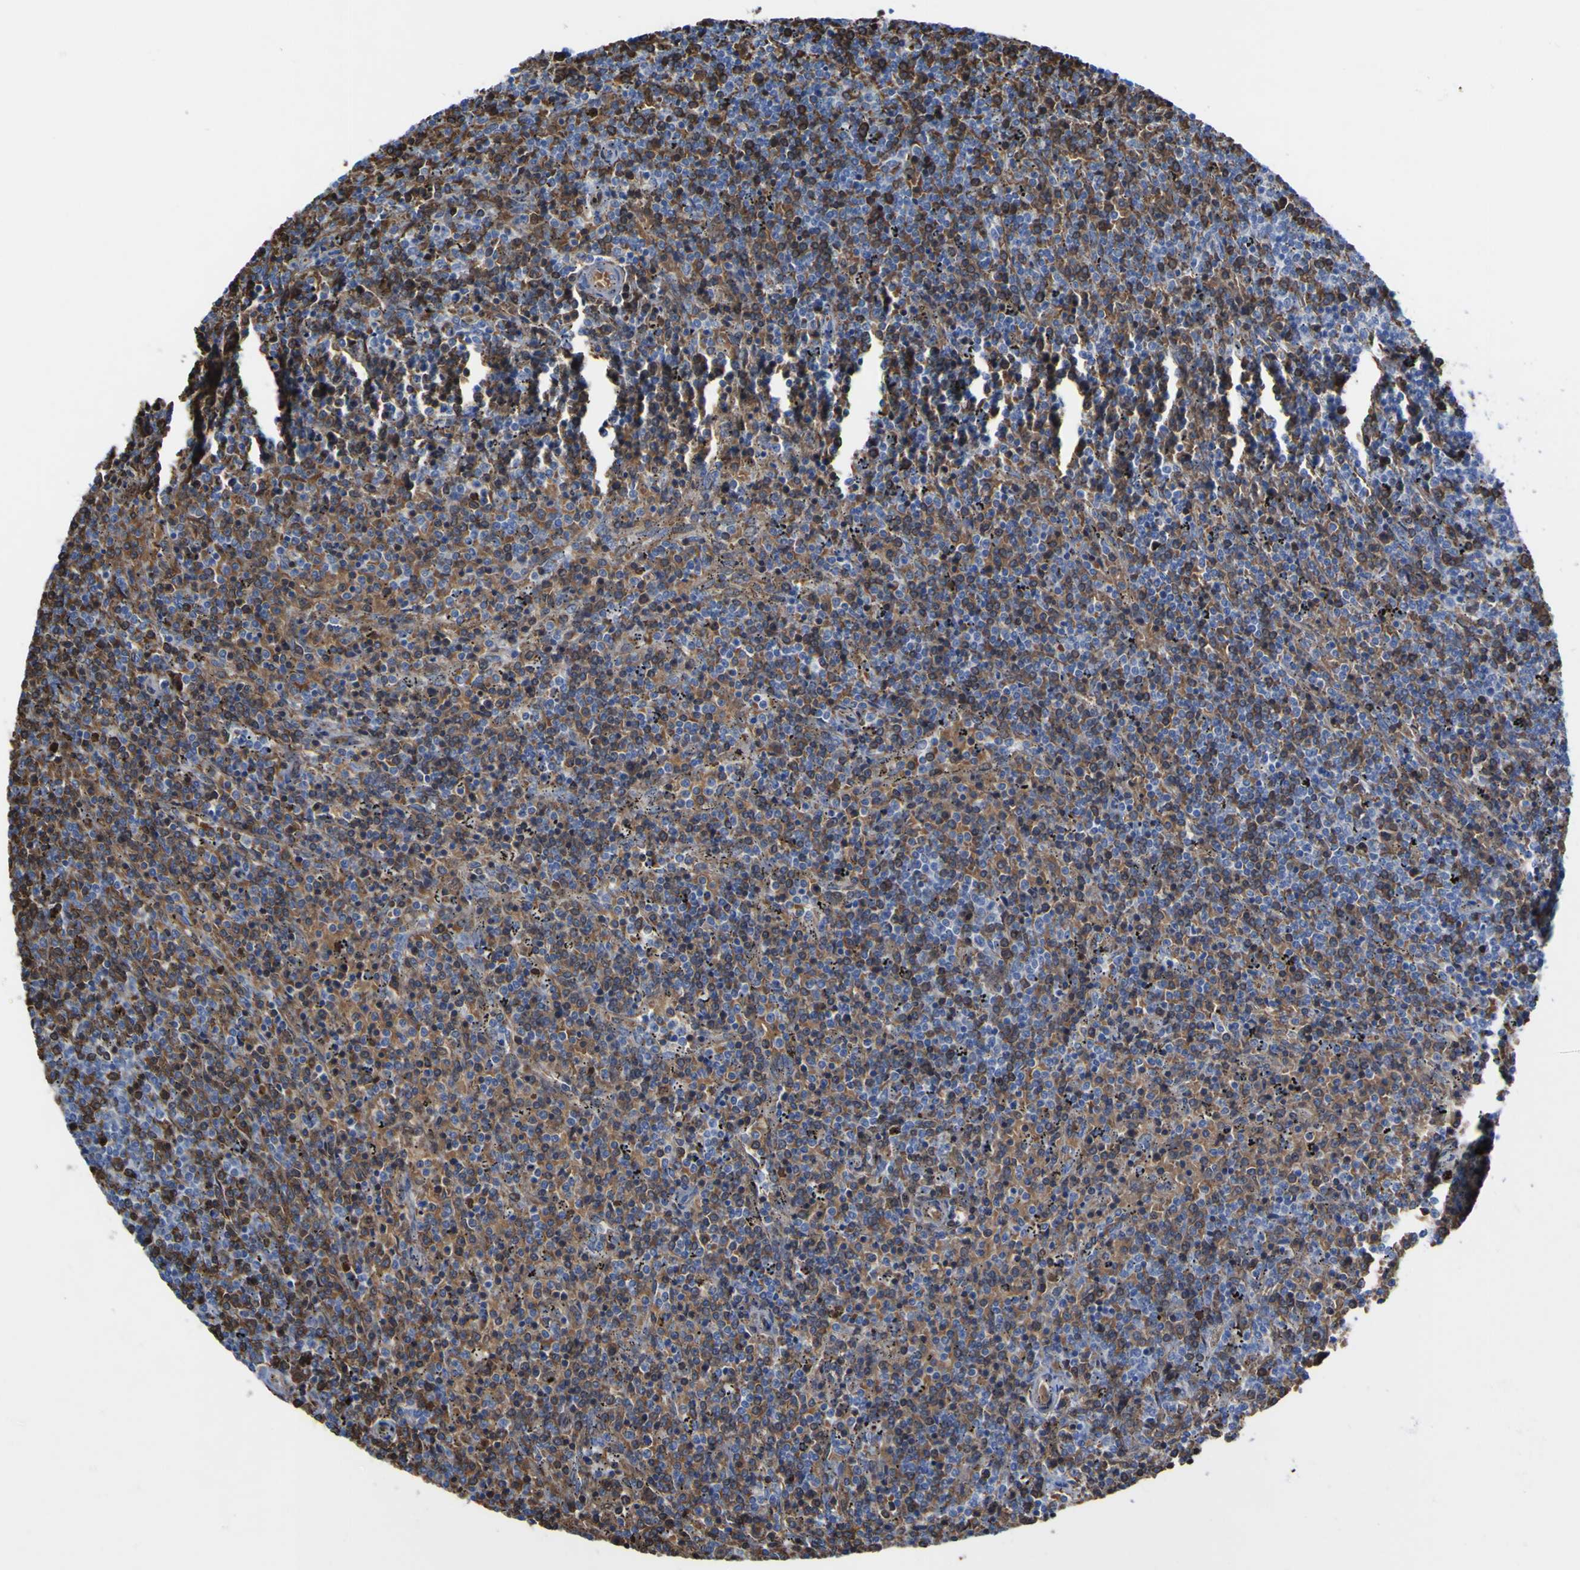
{"staining": {"intensity": "negative", "quantity": "none", "location": "none"}, "tissue": "lymphoma", "cell_type": "Tumor cells", "image_type": "cancer", "snomed": [{"axis": "morphology", "description": "Malignant lymphoma, non-Hodgkin's type, Low grade"}, {"axis": "topography", "description": "Spleen"}], "caption": "A high-resolution photomicrograph shows immunohistochemistry (IHC) staining of lymphoma, which exhibits no significant staining in tumor cells.", "gene": "GCM1", "patient": {"sex": "female", "age": 50}}